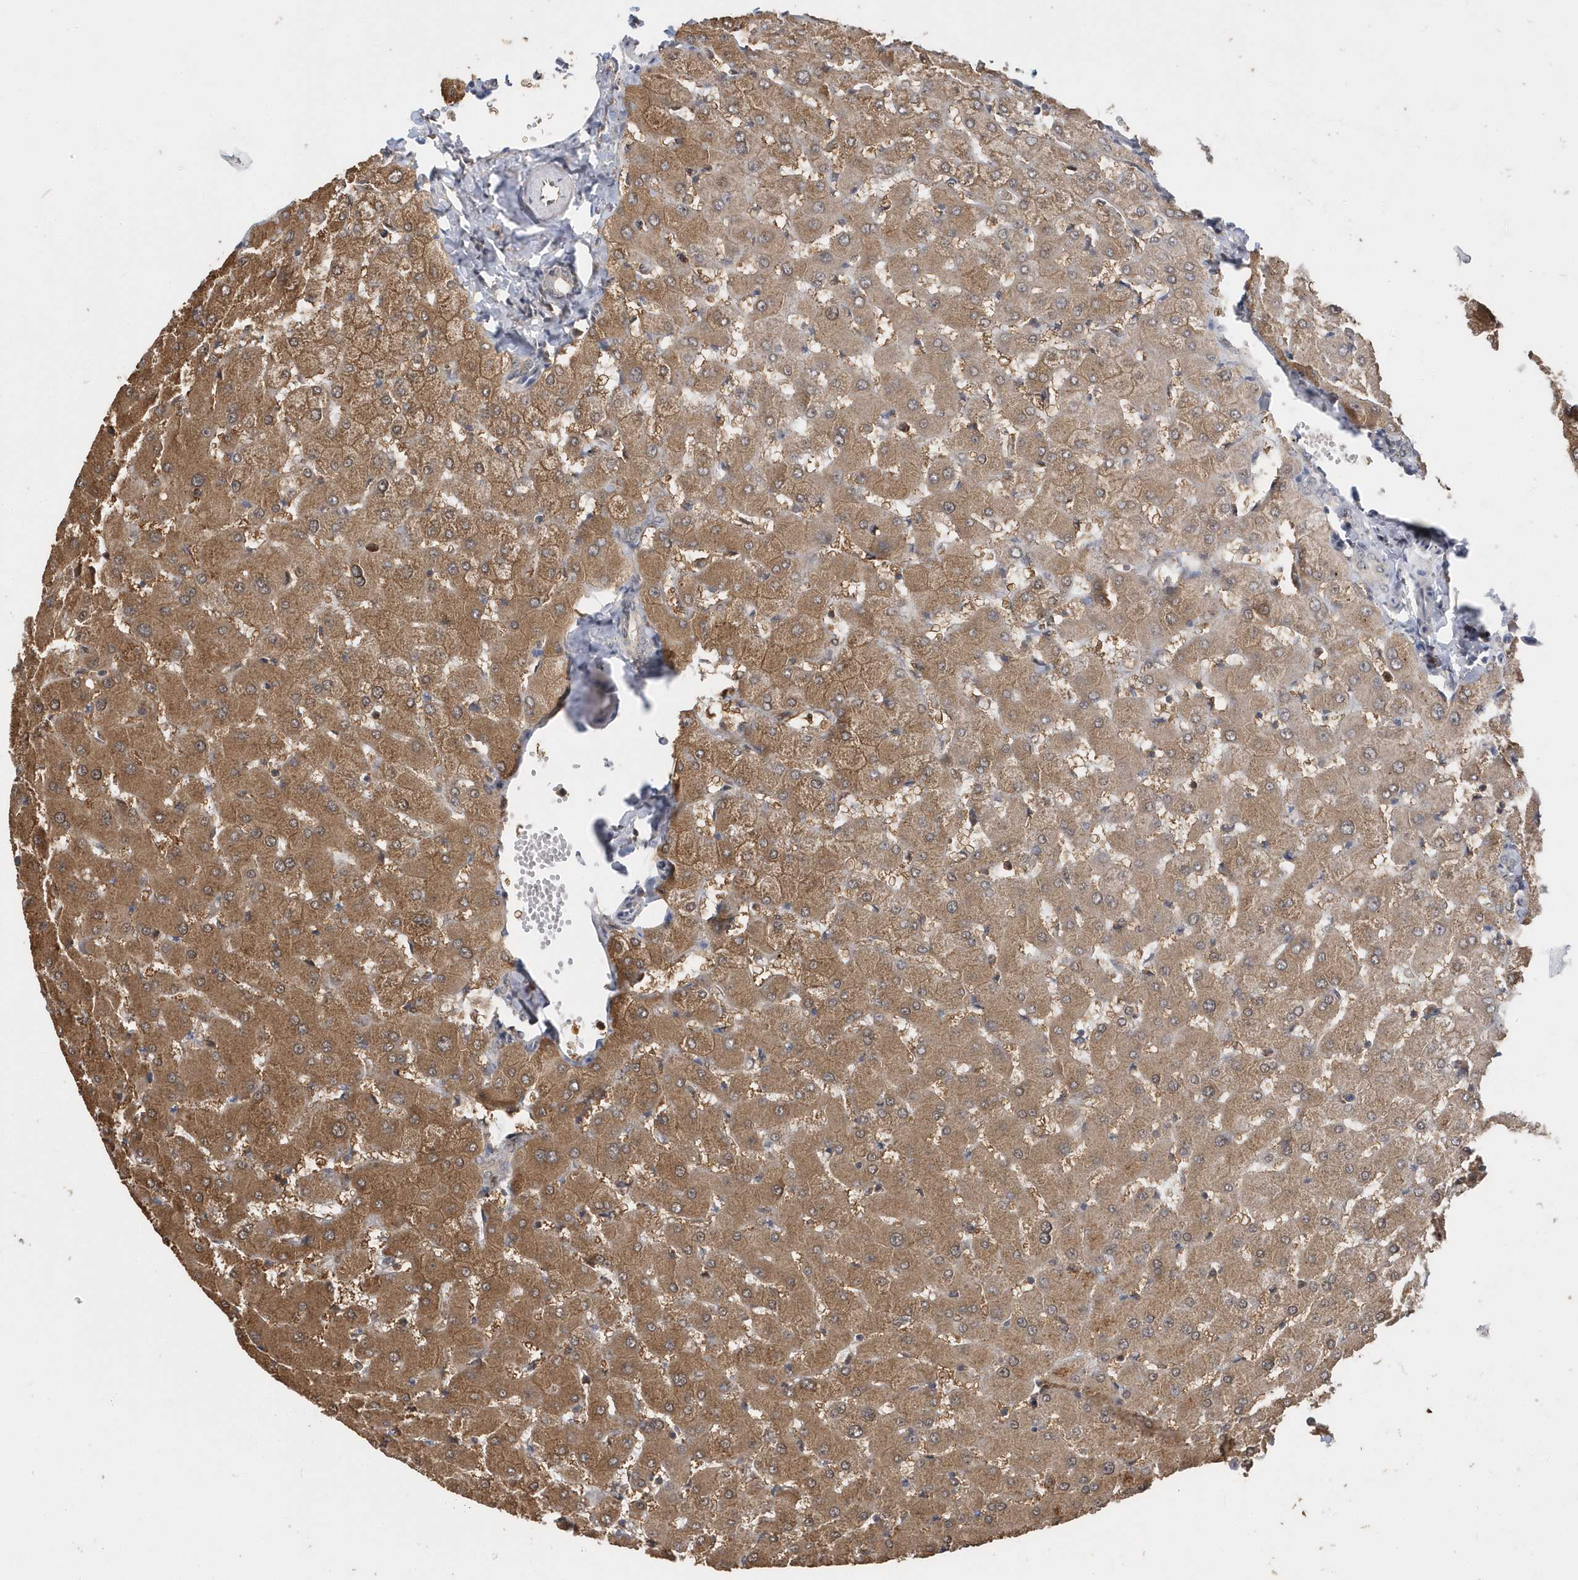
{"staining": {"intensity": "weak", "quantity": "25%-75%", "location": "cytoplasmic/membranous"}, "tissue": "liver", "cell_type": "Cholangiocytes", "image_type": "normal", "snomed": [{"axis": "morphology", "description": "Normal tissue, NOS"}, {"axis": "topography", "description": "Liver"}], "caption": "High-magnification brightfield microscopy of unremarkable liver stained with DAB (3,3'-diaminobenzidine) (brown) and counterstained with hematoxylin (blue). cholangiocytes exhibit weak cytoplasmic/membranous positivity is seen in about25%-75% of cells.", "gene": "RPEL1", "patient": {"sex": "female", "age": 63}}